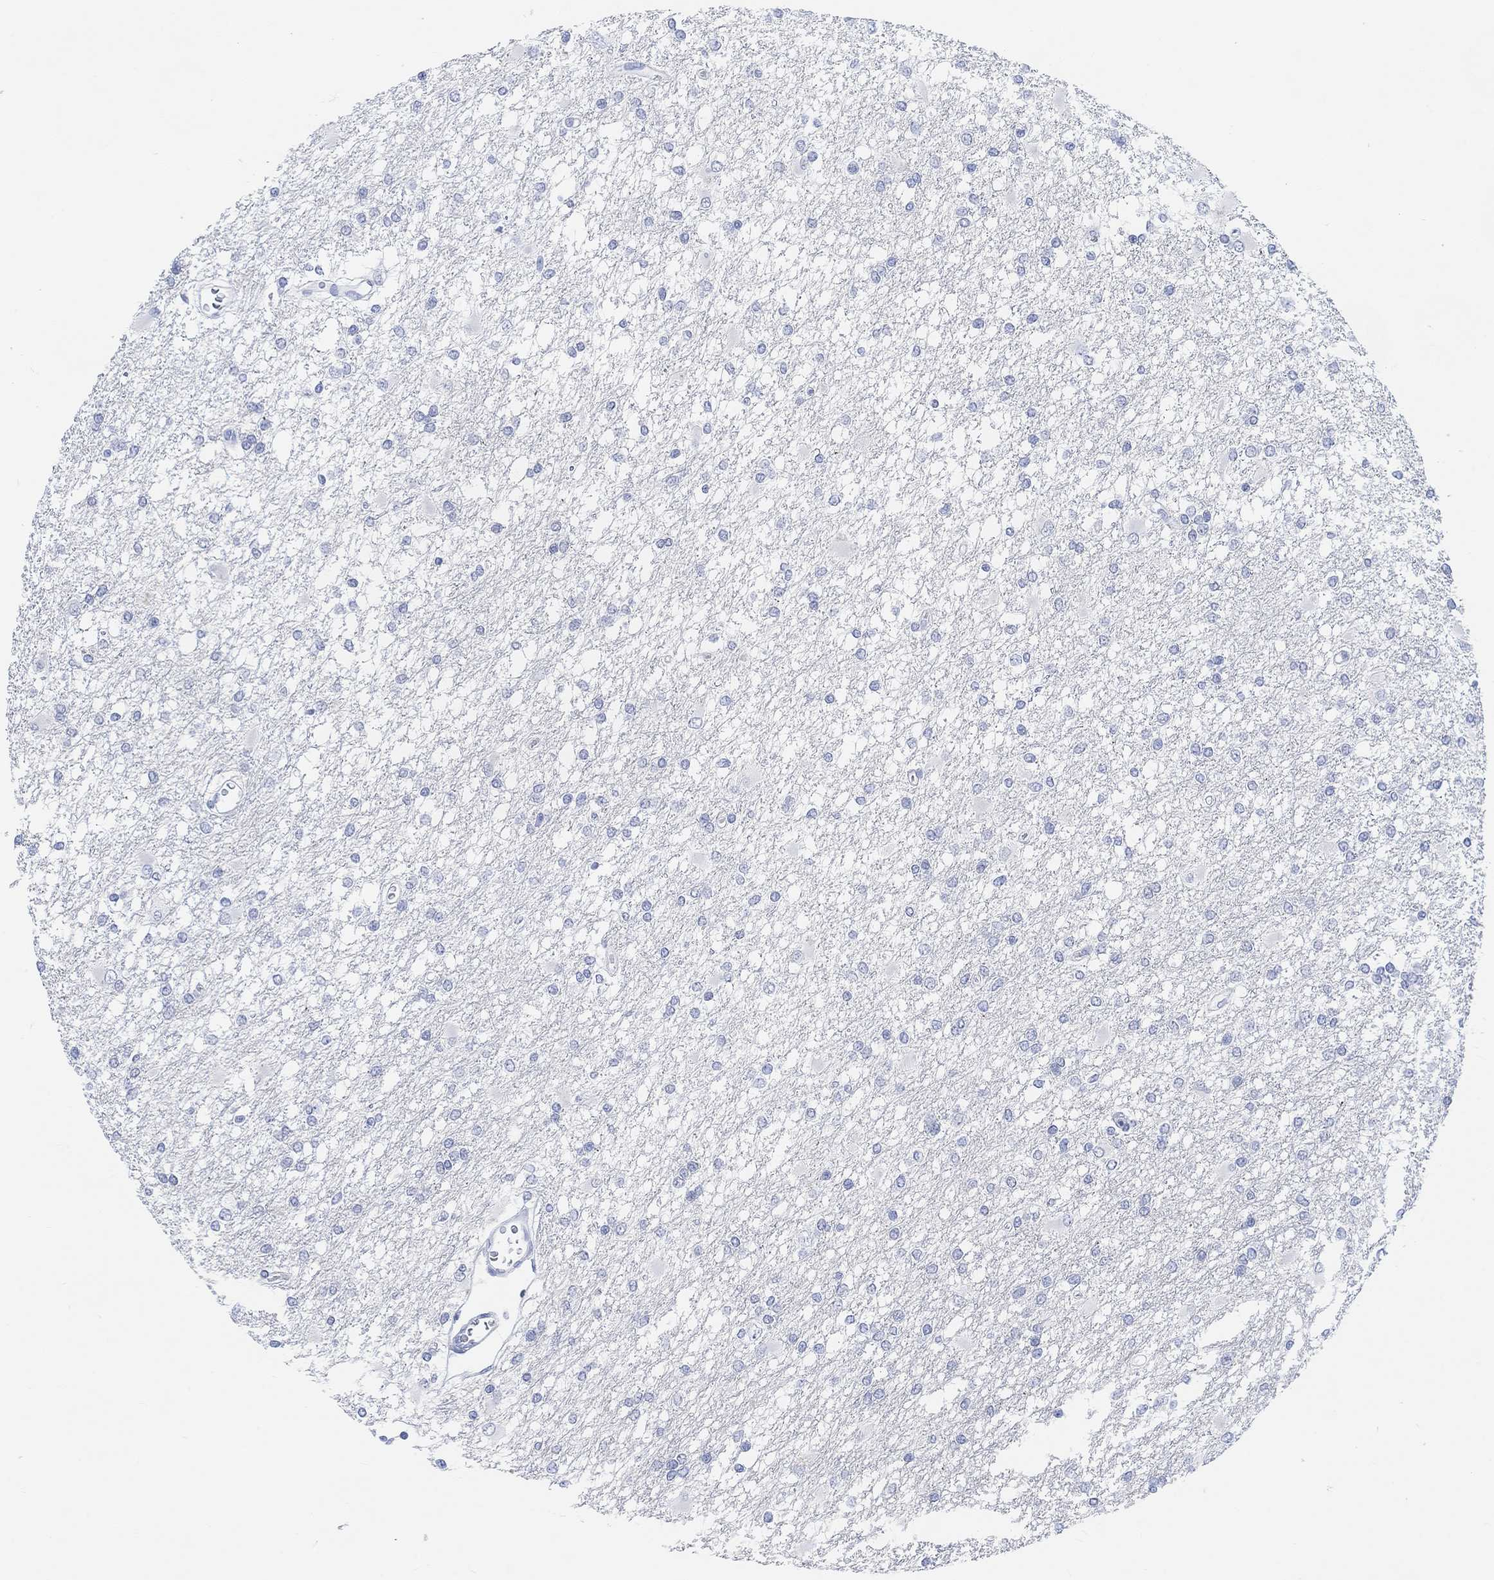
{"staining": {"intensity": "negative", "quantity": "none", "location": "none"}, "tissue": "glioma", "cell_type": "Tumor cells", "image_type": "cancer", "snomed": [{"axis": "morphology", "description": "Glioma, malignant, High grade"}, {"axis": "topography", "description": "Cerebral cortex"}], "caption": "DAB immunohistochemical staining of human malignant high-grade glioma exhibits no significant positivity in tumor cells.", "gene": "ENO4", "patient": {"sex": "male", "age": 79}}